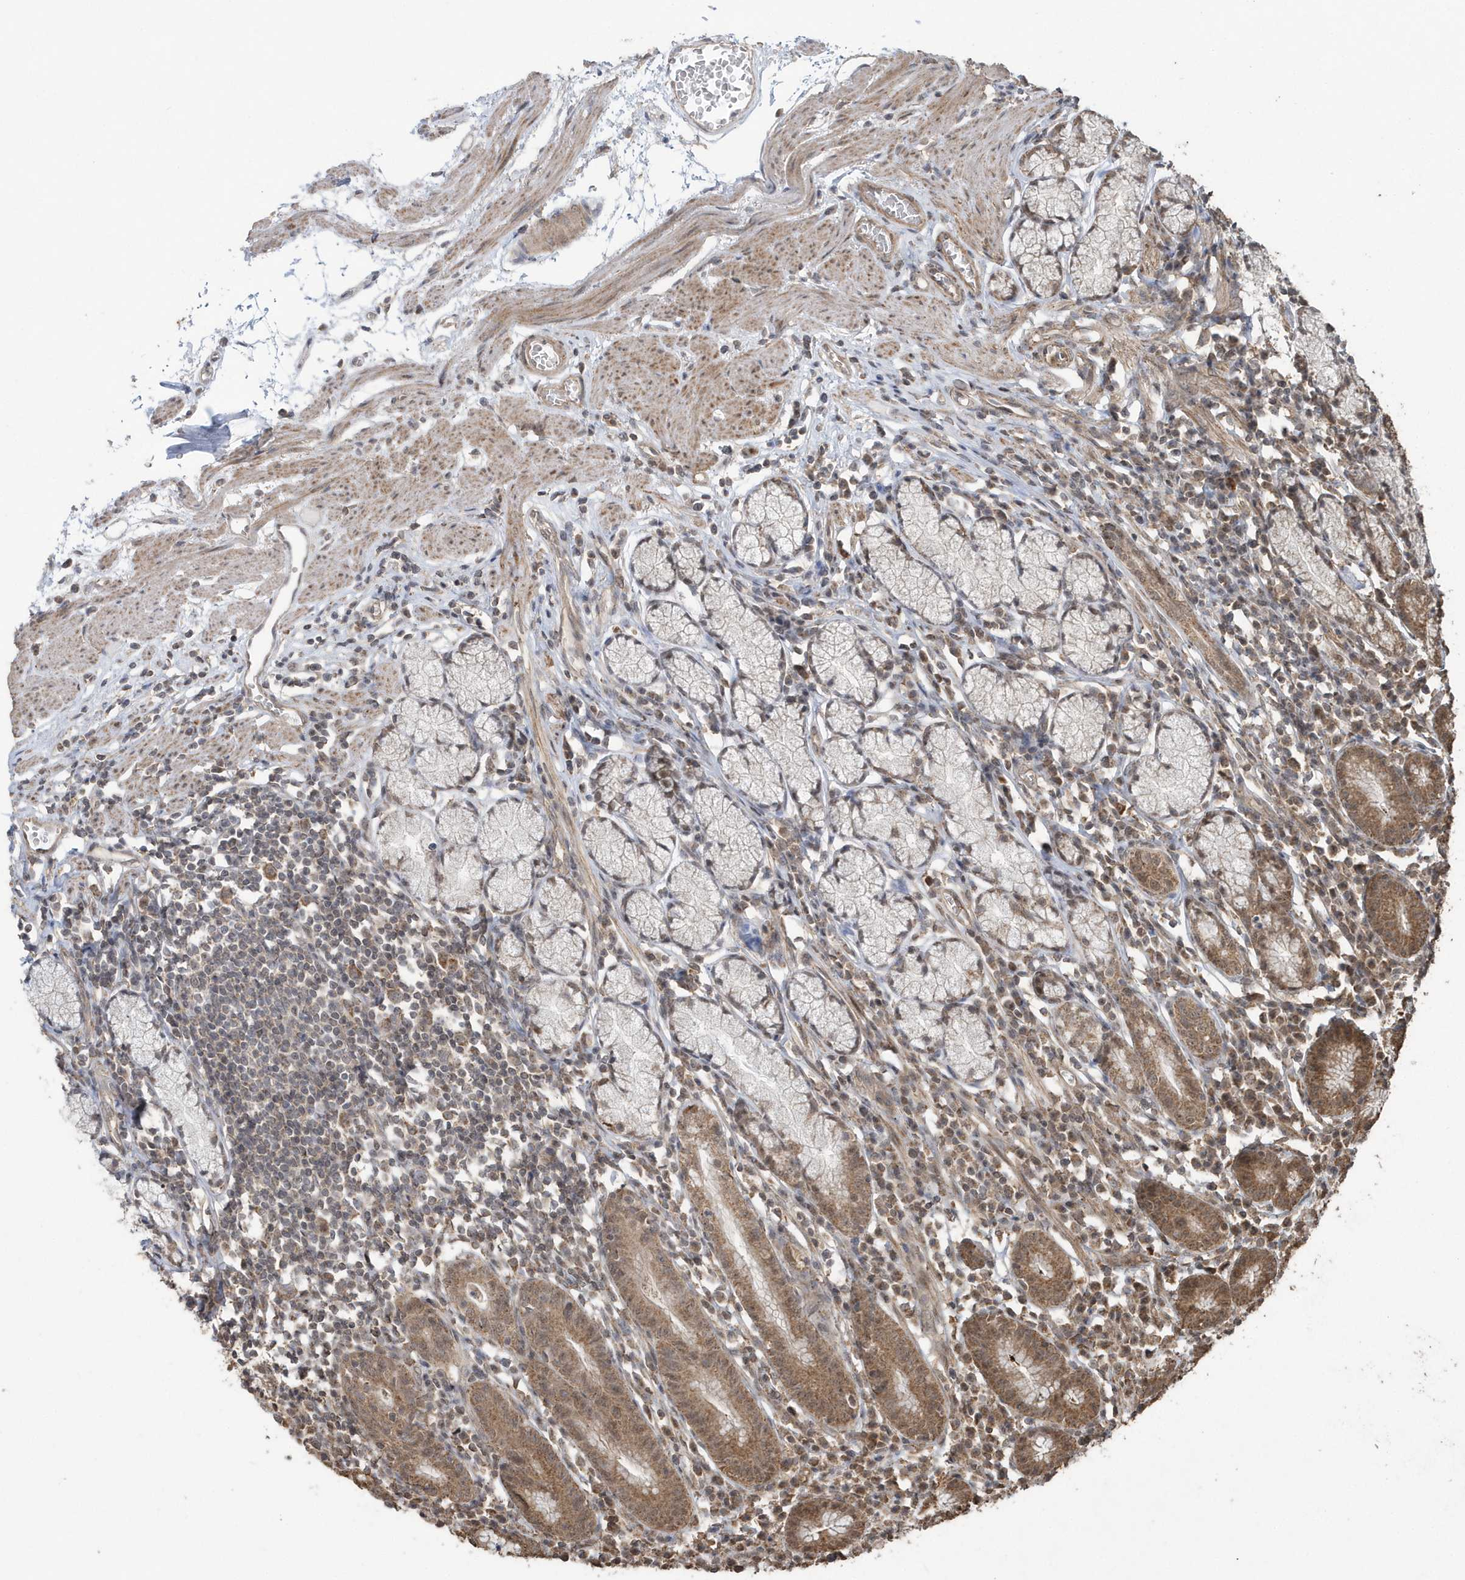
{"staining": {"intensity": "moderate", "quantity": ">75%", "location": "cytoplasmic/membranous"}, "tissue": "stomach", "cell_type": "Glandular cells", "image_type": "normal", "snomed": [{"axis": "morphology", "description": "Normal tissue, NOS"}, {"axis": "topography", "description": "Stomach"}], "caption": "Glandular cells display moderate cytoplasmic/membranous expression in about >75% of cells in benign stomach. (DAB (3,3'-diaminobenzidine) = brown stain, brightfield microscopy at high magnification).", "gene": "PAXBP1", "patient": {"sex": "male", "age": 55}}